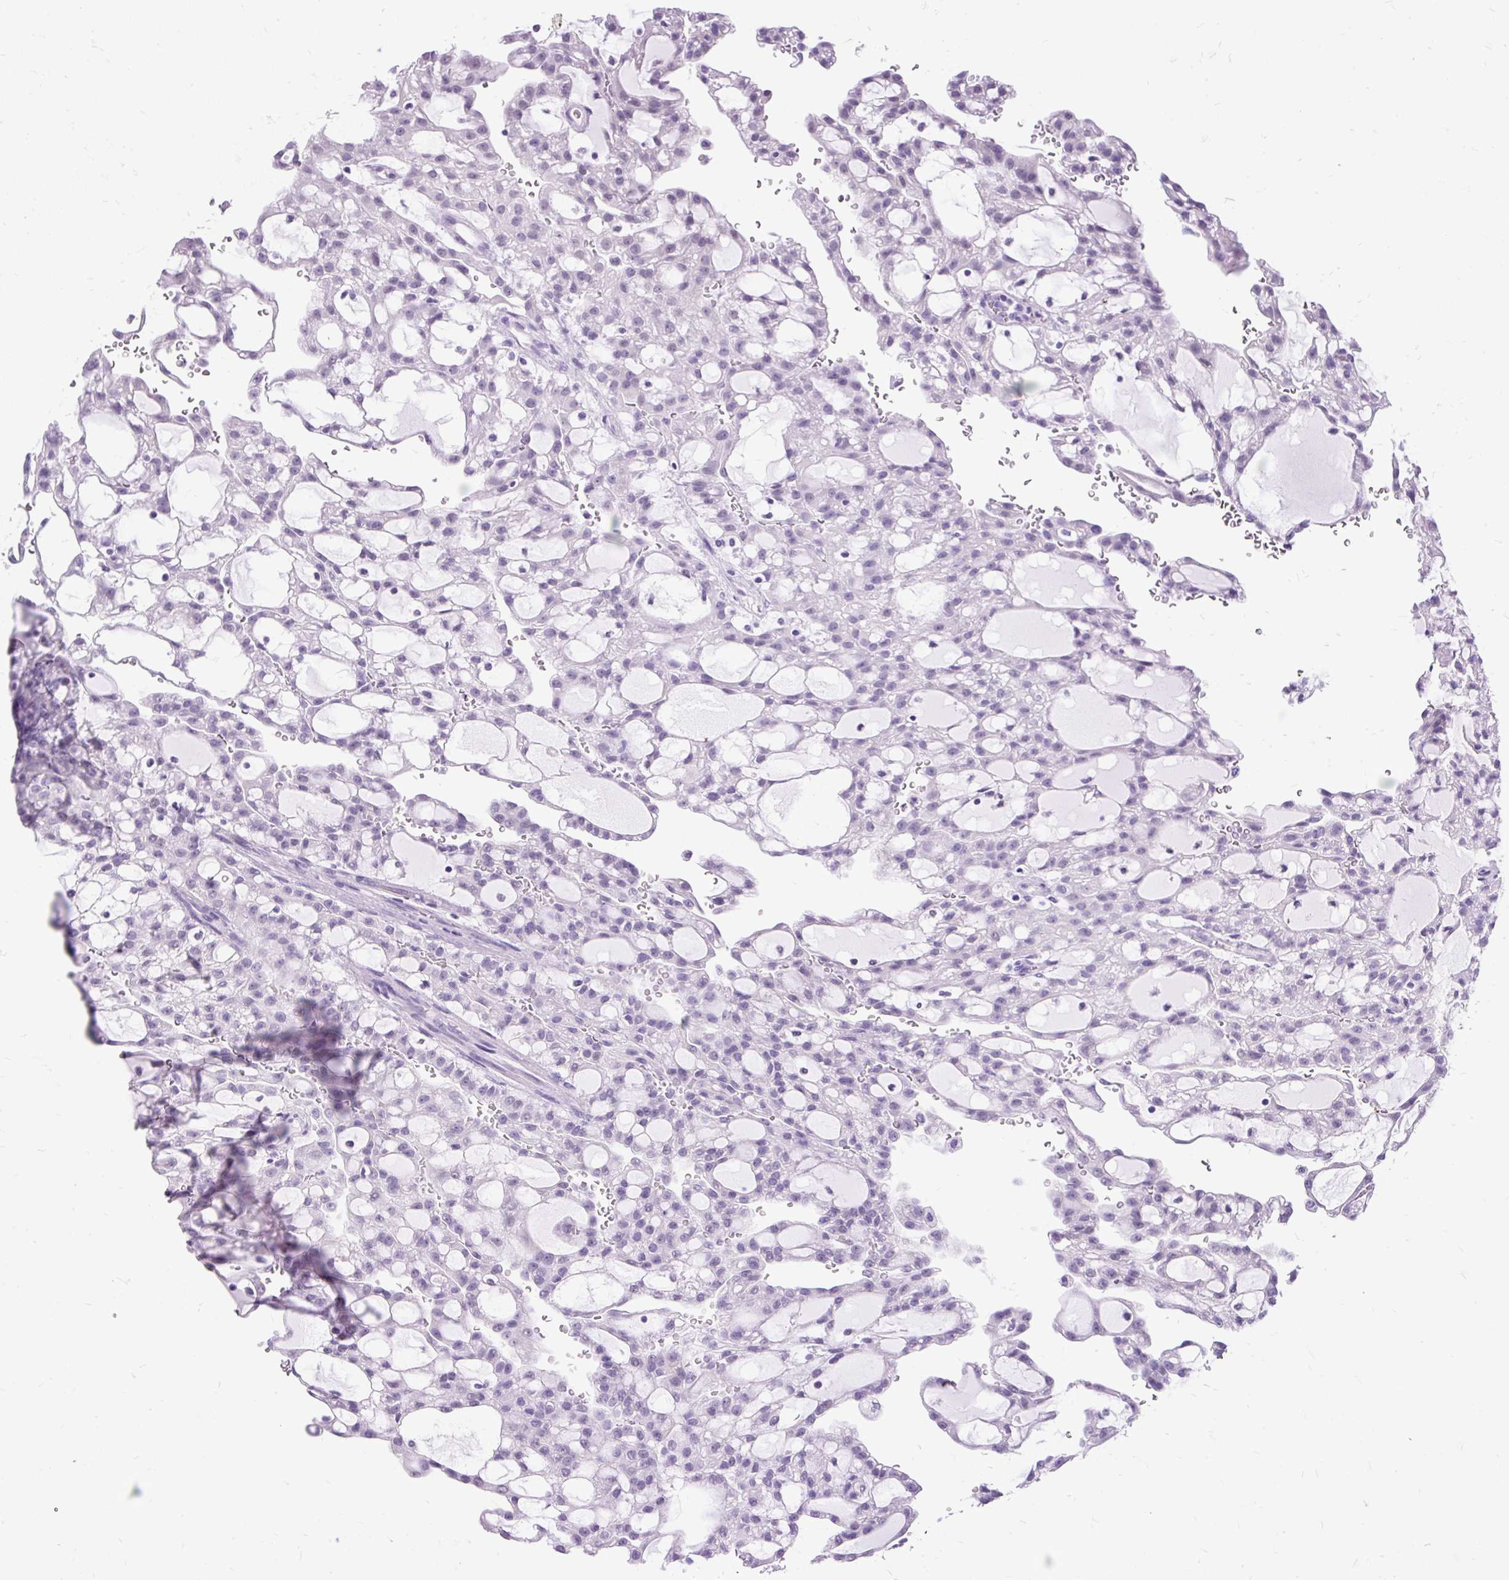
{"staining": {"intensity": "negative", "quantity": "none", "location": "none"}, "tissue": "renal cancer", "cell_type": "Tumor cells", "image_type": "cancer", "snomed": [{"axis": "morphology", "description": "Adenocarcinoma, NOS"}, {"axis": "topography", "description": "Kidney"}], "caption": "The micrograph reveals no significant expression in tumor cells of adenocarcinoma (renal).", "gene": "SCGB1A1", "patient": {"sex": "male", "age": 63}}